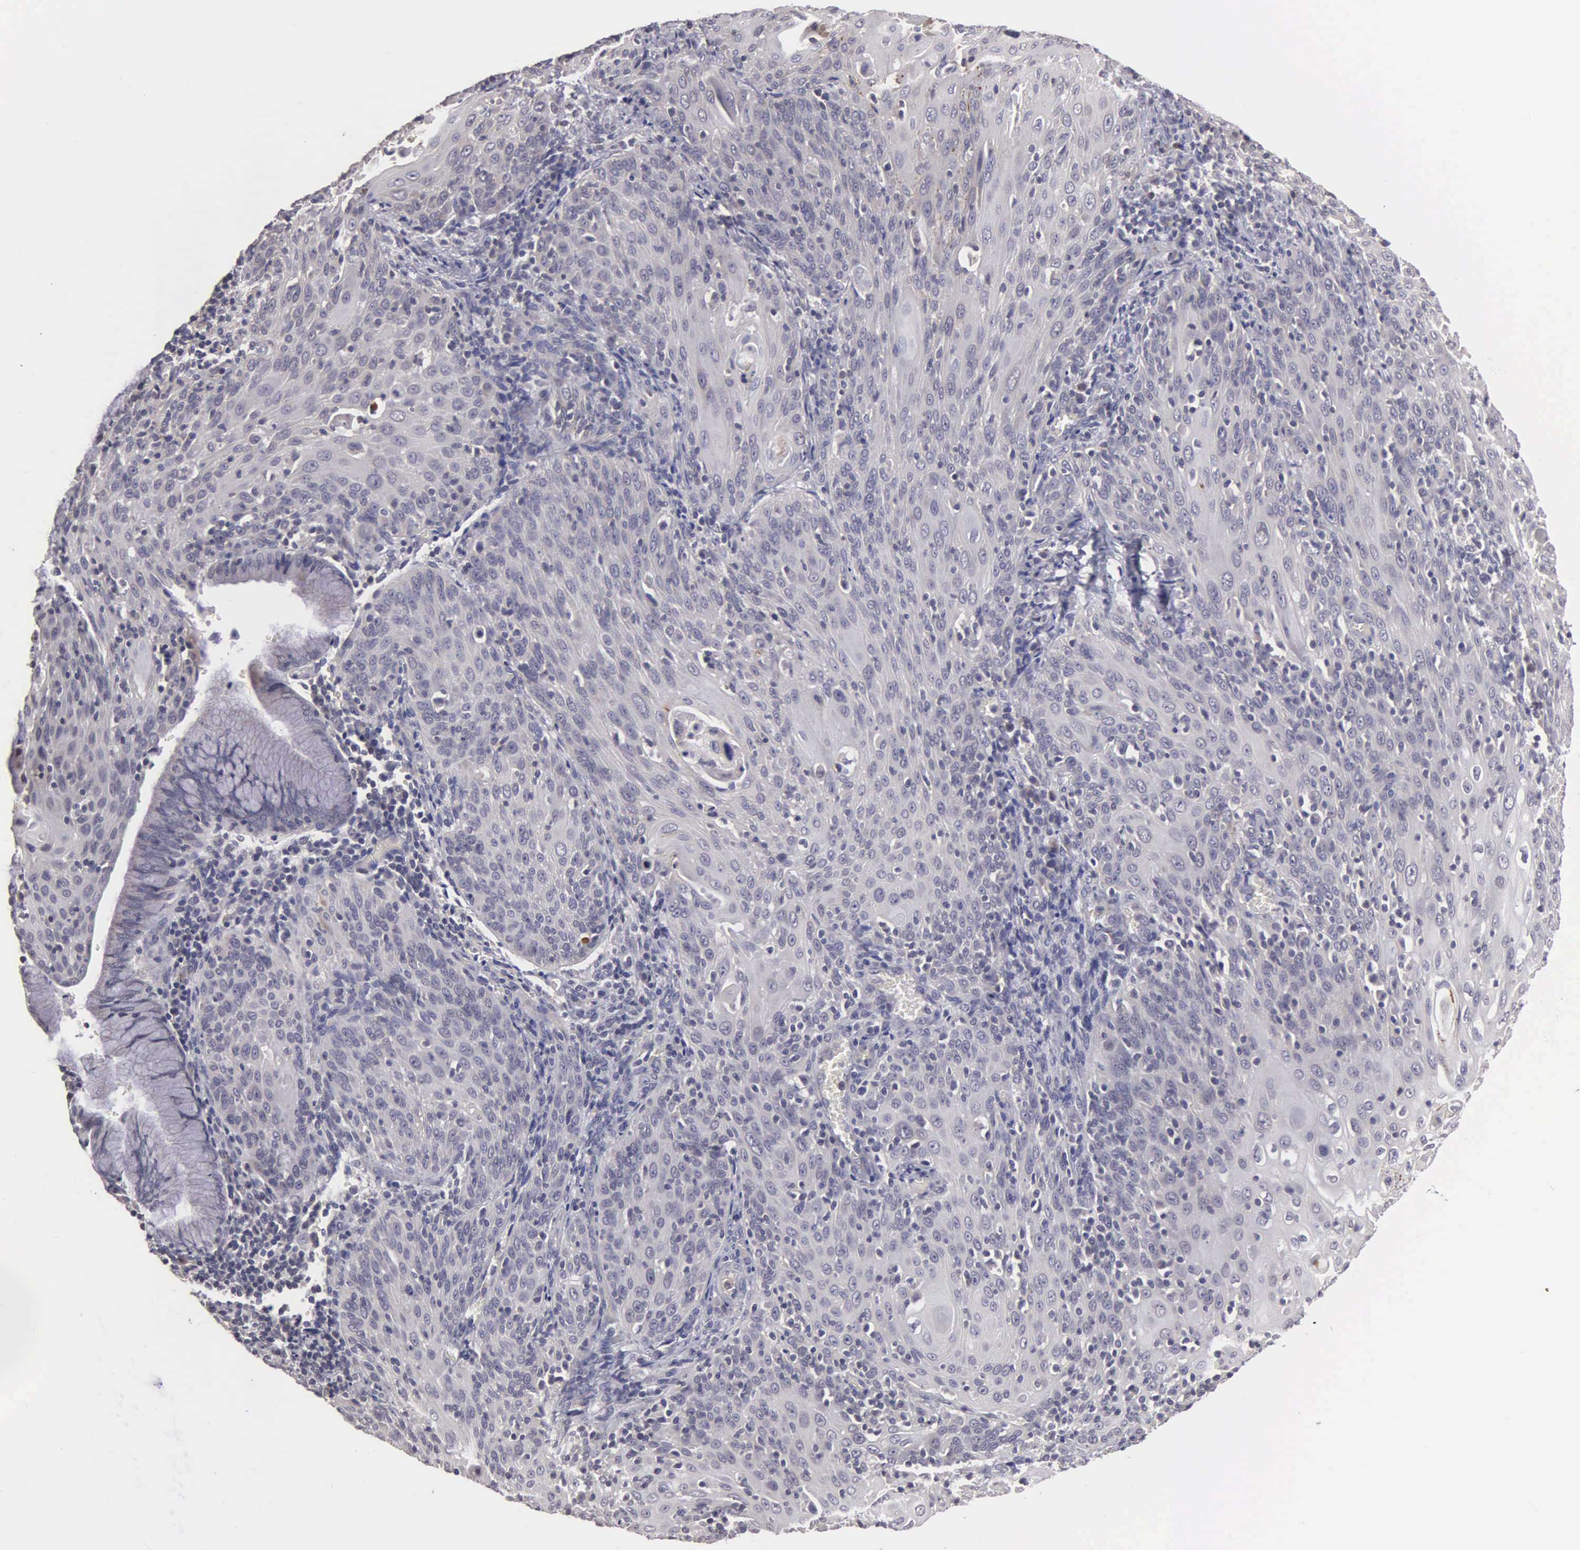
{"staining": {"intensity": "negative", "quantity": "none", "location": "none"}, "tissue": "cervical cancer", "cell_type": "Tumor cells", "image_type": "cancer", "snomed": [{"axis": "morphology", "description": "Squamous cell carcinoma, NOS"}, {"axis": "topography", "description": "Cervix"}], "caption": "The IHC micrograph has no significant staining in tumor cells of cervical cancer (squamous cell carcinoma) tissue.", "gene": "BRD1", "patient": {"sex": "female", "age": 54}}